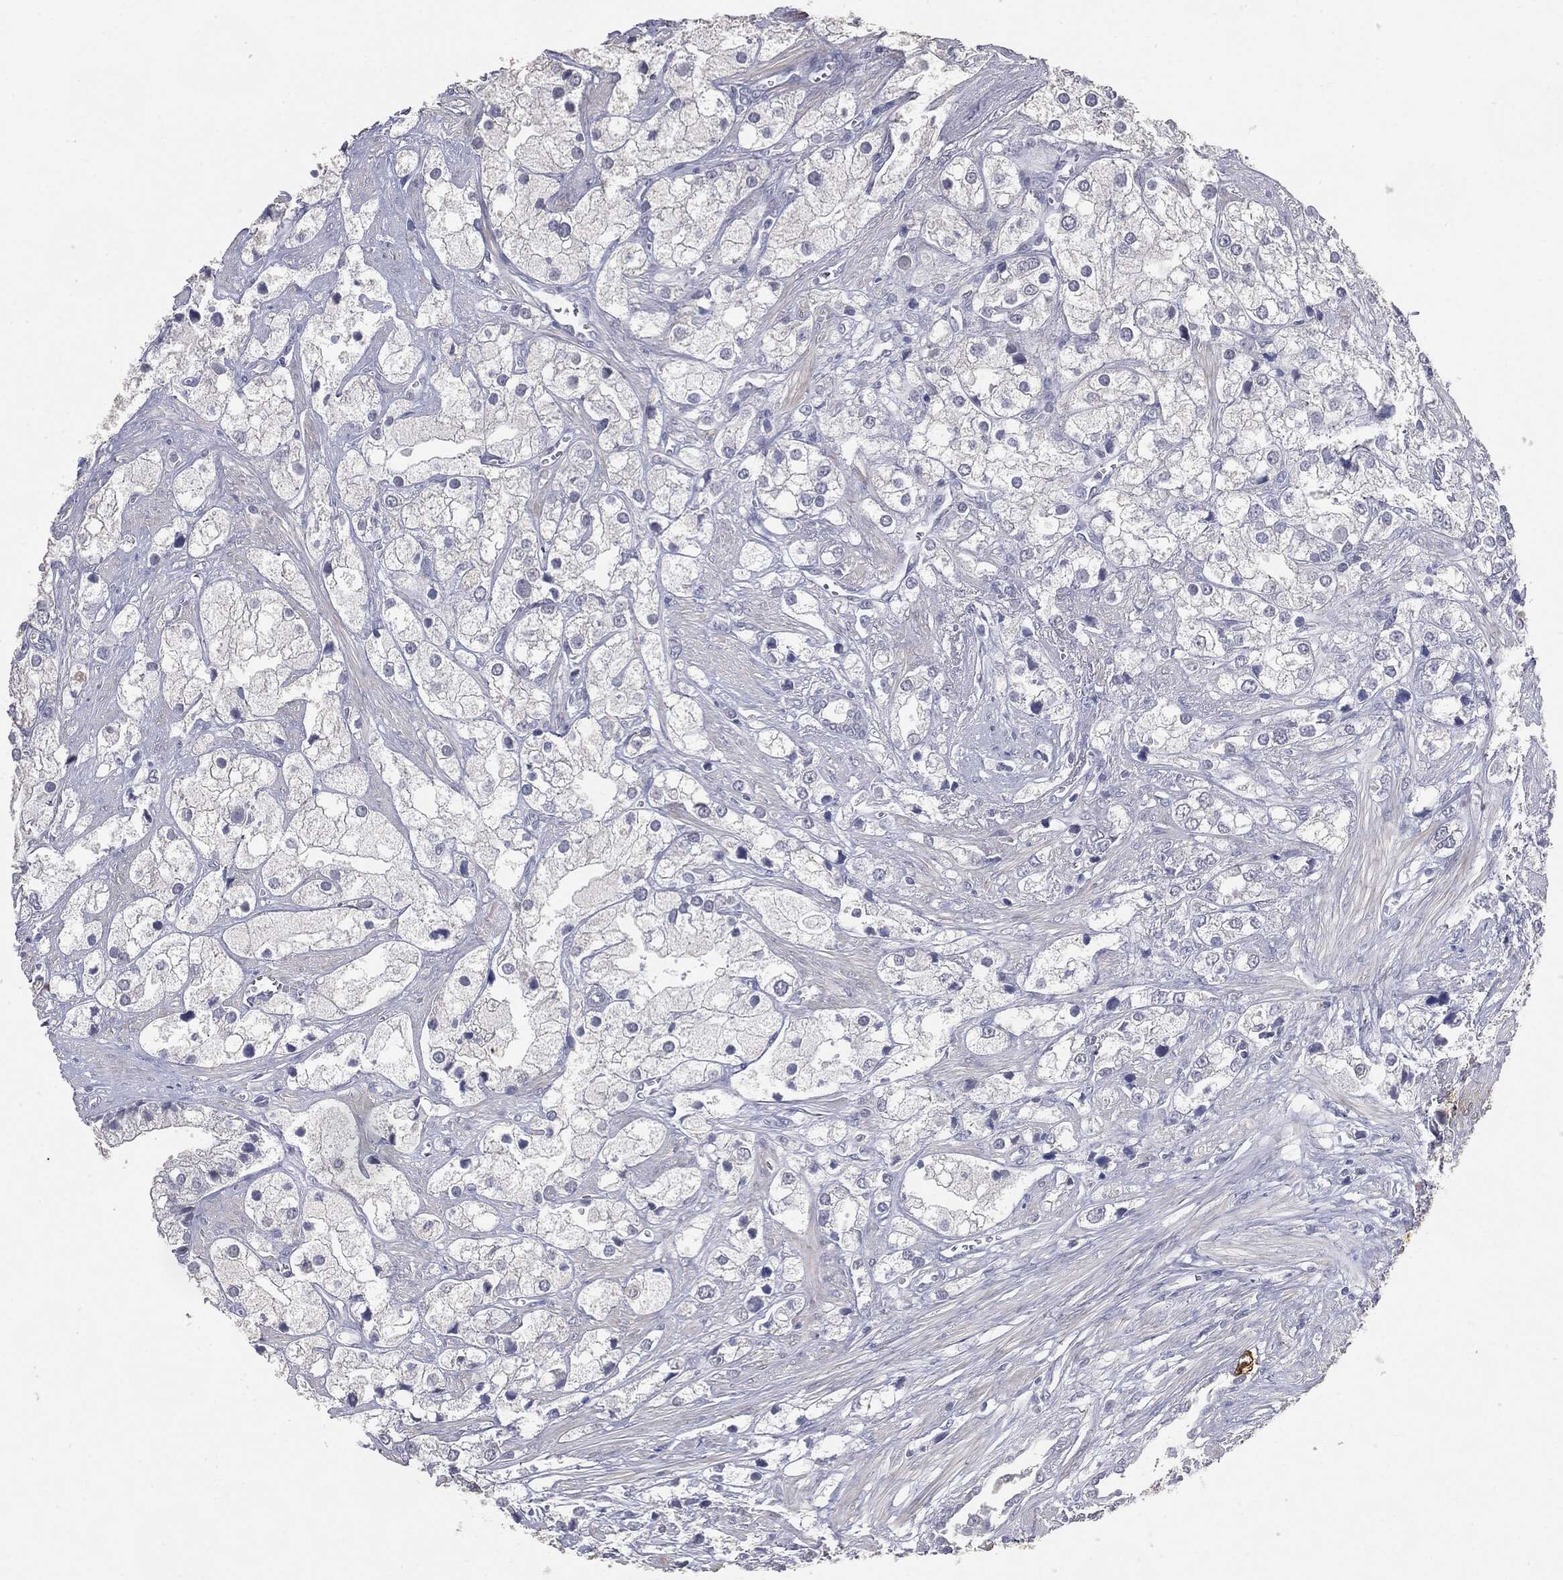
{"staining": {"intensity": "negative", "quantity": "none", "location": "none"}, "tissue": "prostate cancer", "cell_type": "Tumor cells", "image_type": "cancer", "snomed": [{"axis": "morphology", "description": "Adenocarcinoma, NOS"}, {"axis": "topography", "description": "Prostate and seminal vesicle, NOS"}, {"axis": "topography", "description": "Prostate"}], "caption": "Immunohistochemistry (IHC) micrograph of human prostate adenocarcinoma stained for a protein (brown), which reveals no staining in tumor cells.", "gene": "SLC2A2", "patient": {"sex": "male", "age": 79}}